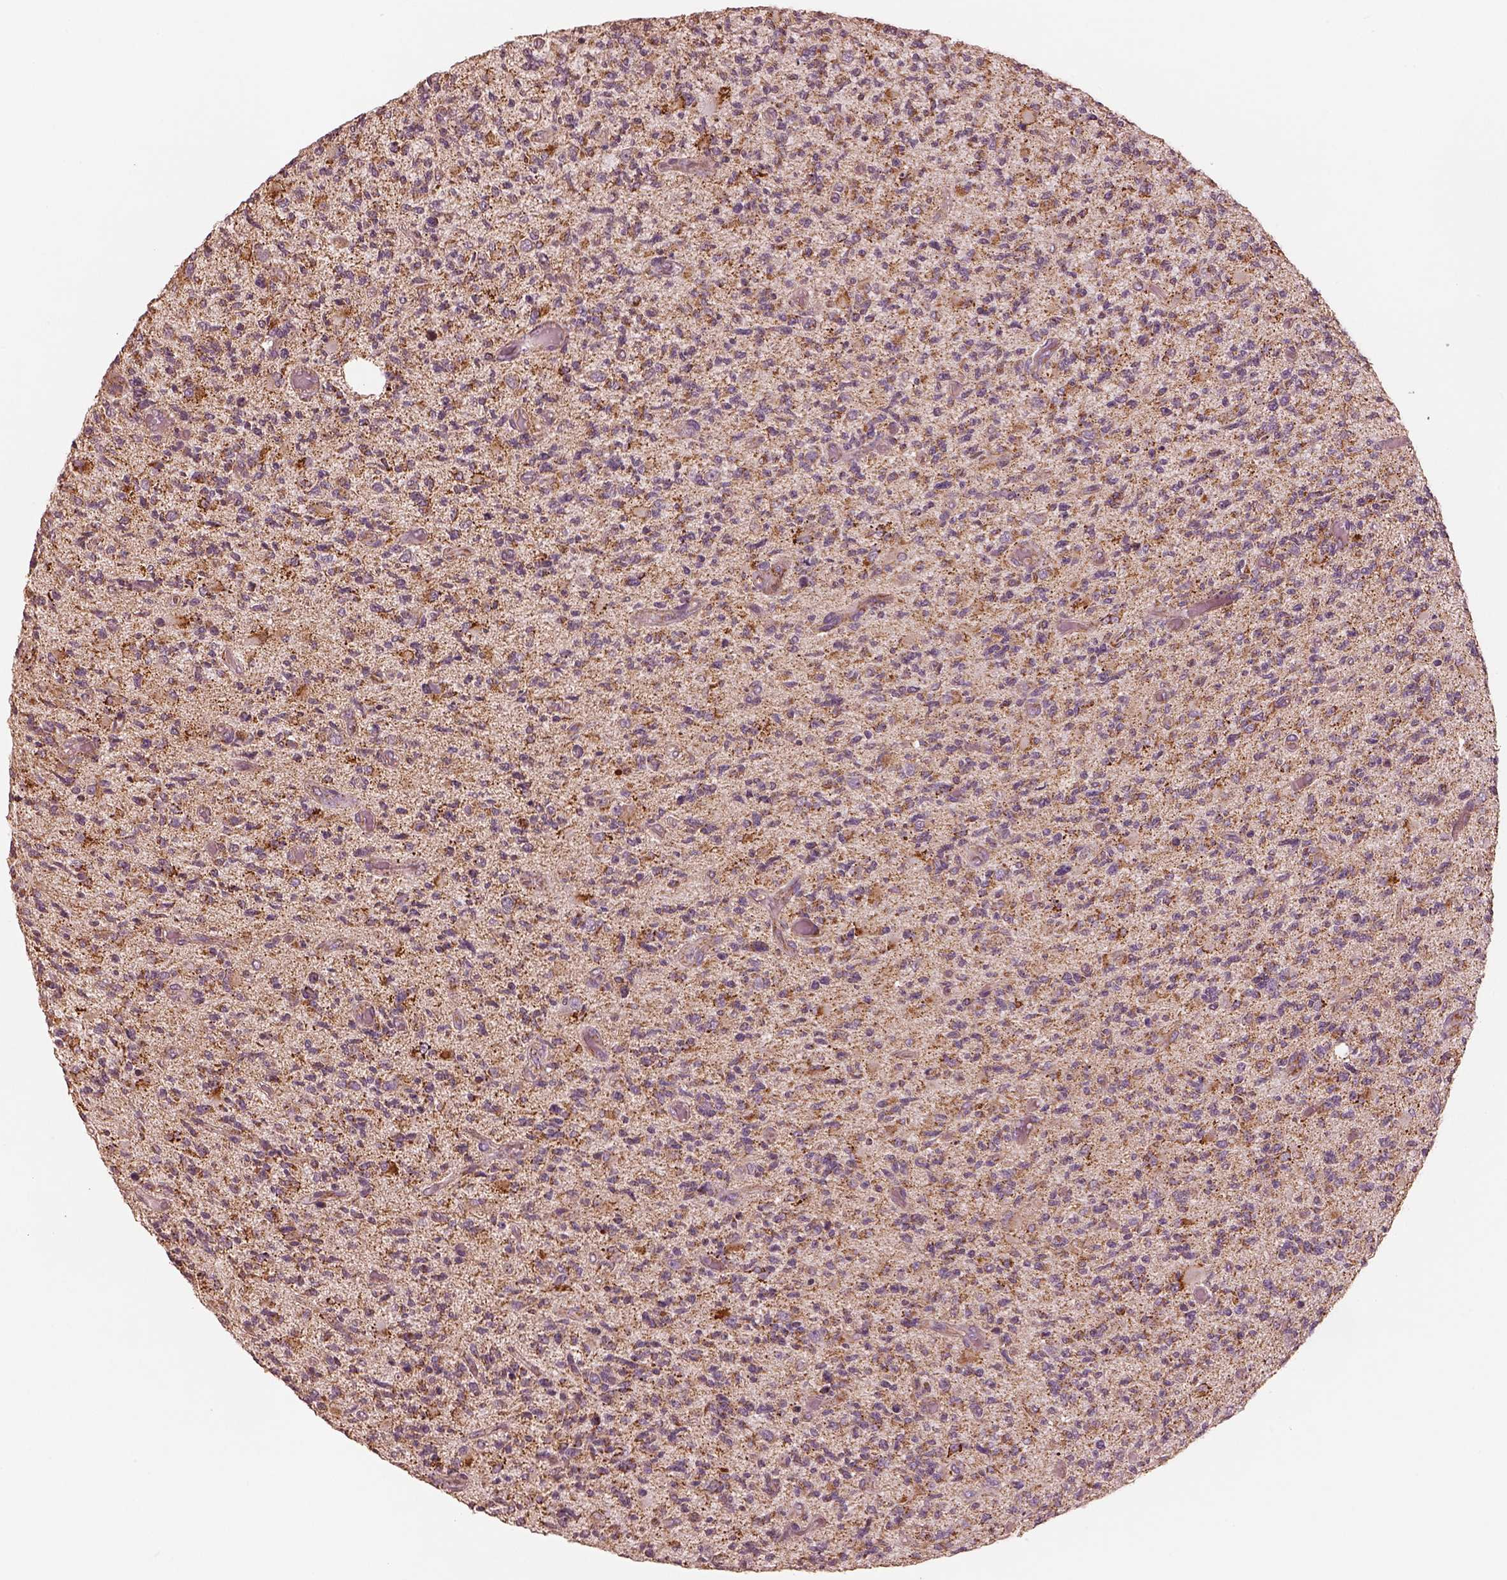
{"staining": {"intensity": "weak", "quantity": ">75%", "location": "cytoplasmic/membranous"}, "tissue": "glioma", "cell_type": "Tumor cells", "image_type": "cancer", "snomed": [{"axis": "morphology", "description": "Glioma, malignant, High grade"}, {"axis": "topography", "description": "Brain"}], "caption": "The photomicrograph shows staining of malignant high-grade glioma, revealing weak cytoplasmic/membranous protein expression (brown color) within tumor cells.", "gene": "ENTPD6", "patient": {"sex": "female", "age": 63}}